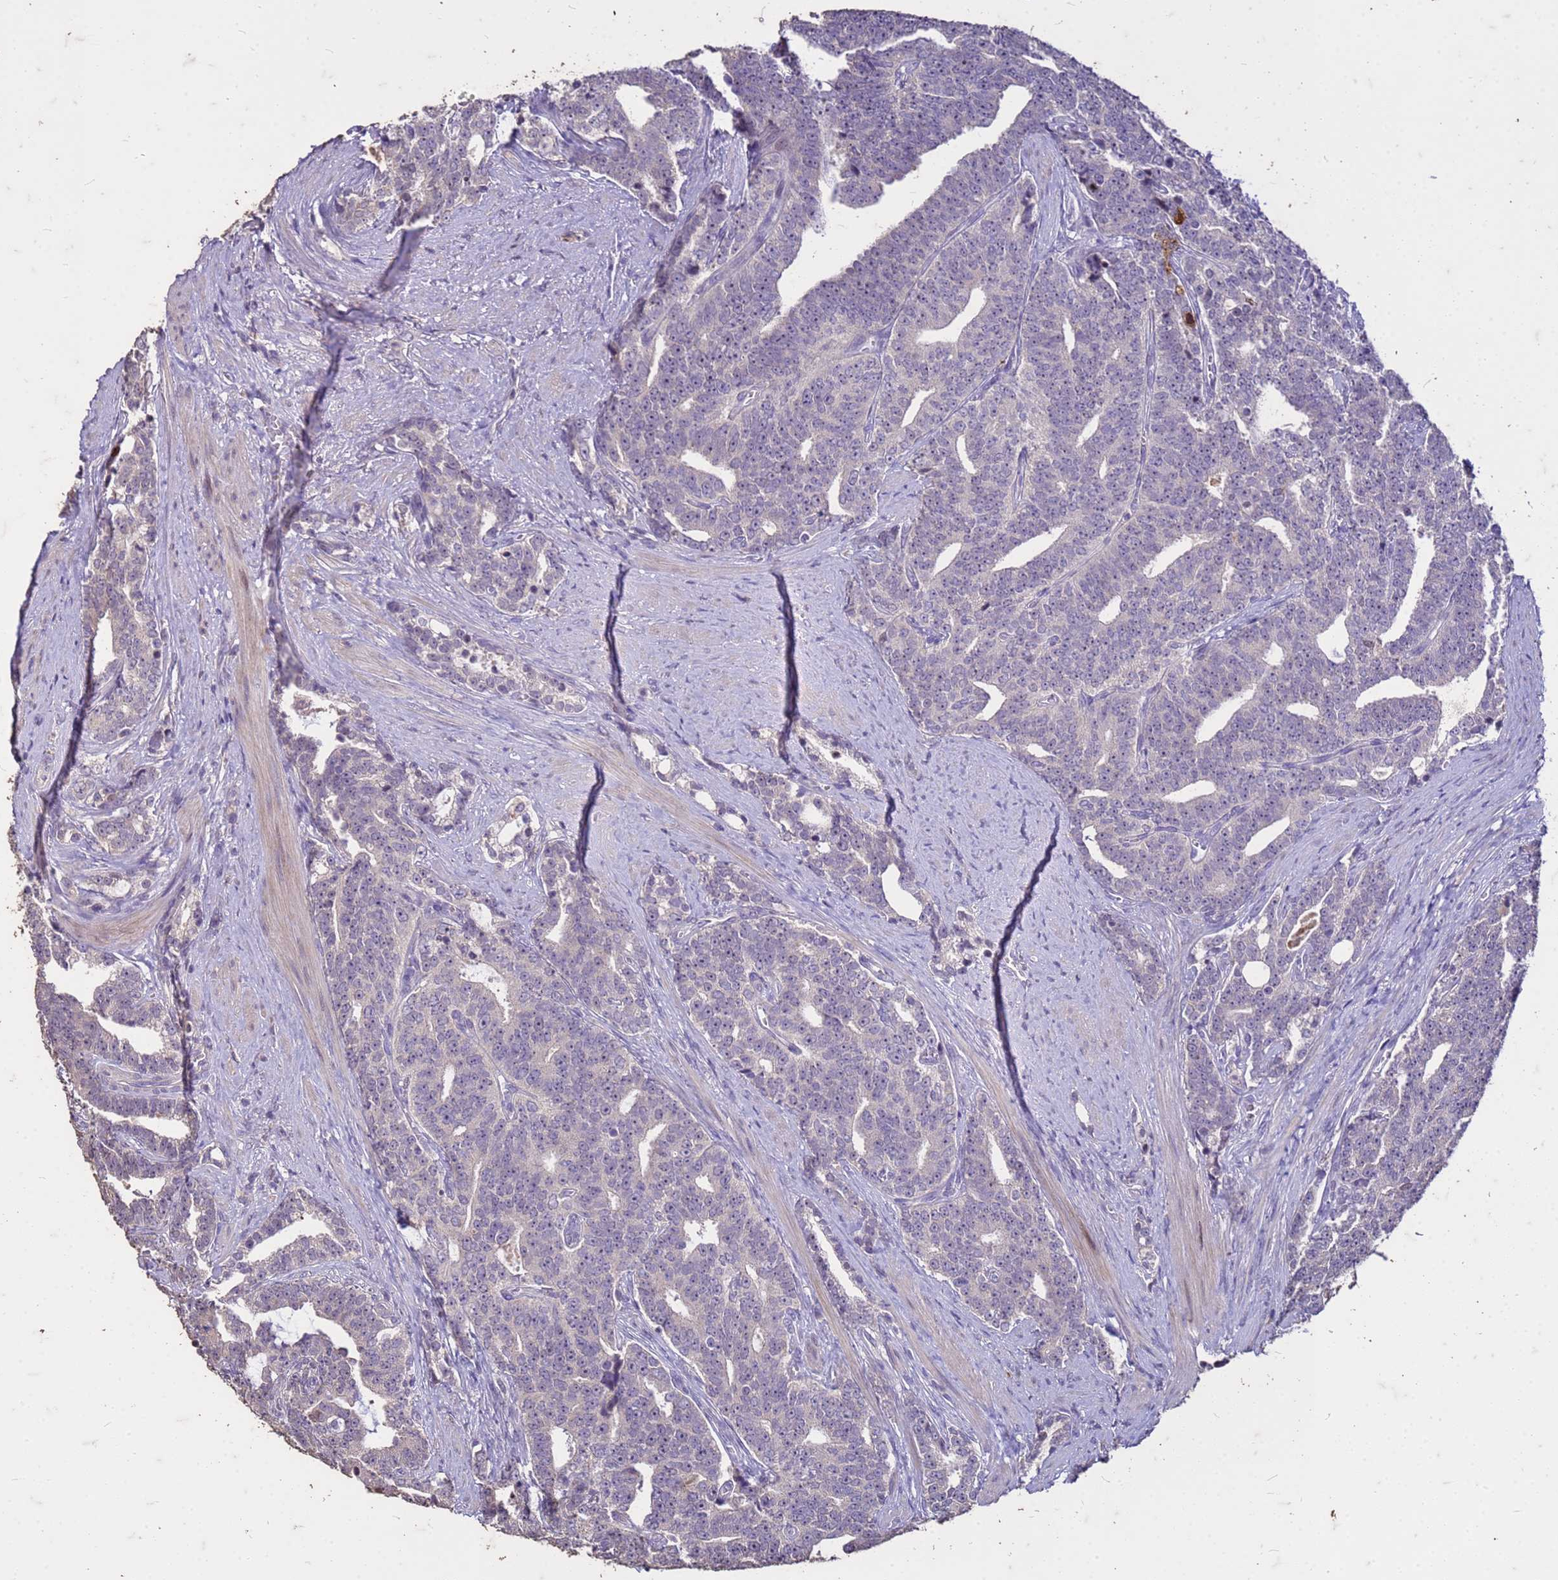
{"staining": {"intensity": "negative", "quantity": "none", "location": "none"}, "tissue": "prostate cancer", "cell_type": "Tumor cells", "image_type": "cancer", "snomed": [{"axis": "morphology", "description": "Adenocarcinoma, High grade"}, {"axis": "topography", "description": "Prostate and seminal vesicle, NOS"}], "caption": "Immunohistochemical staining of prostate cancer exhibits no significant staining in tumor cells.", "gene": "FAM184B", "patient": {"sex": "male", "age": 67}}